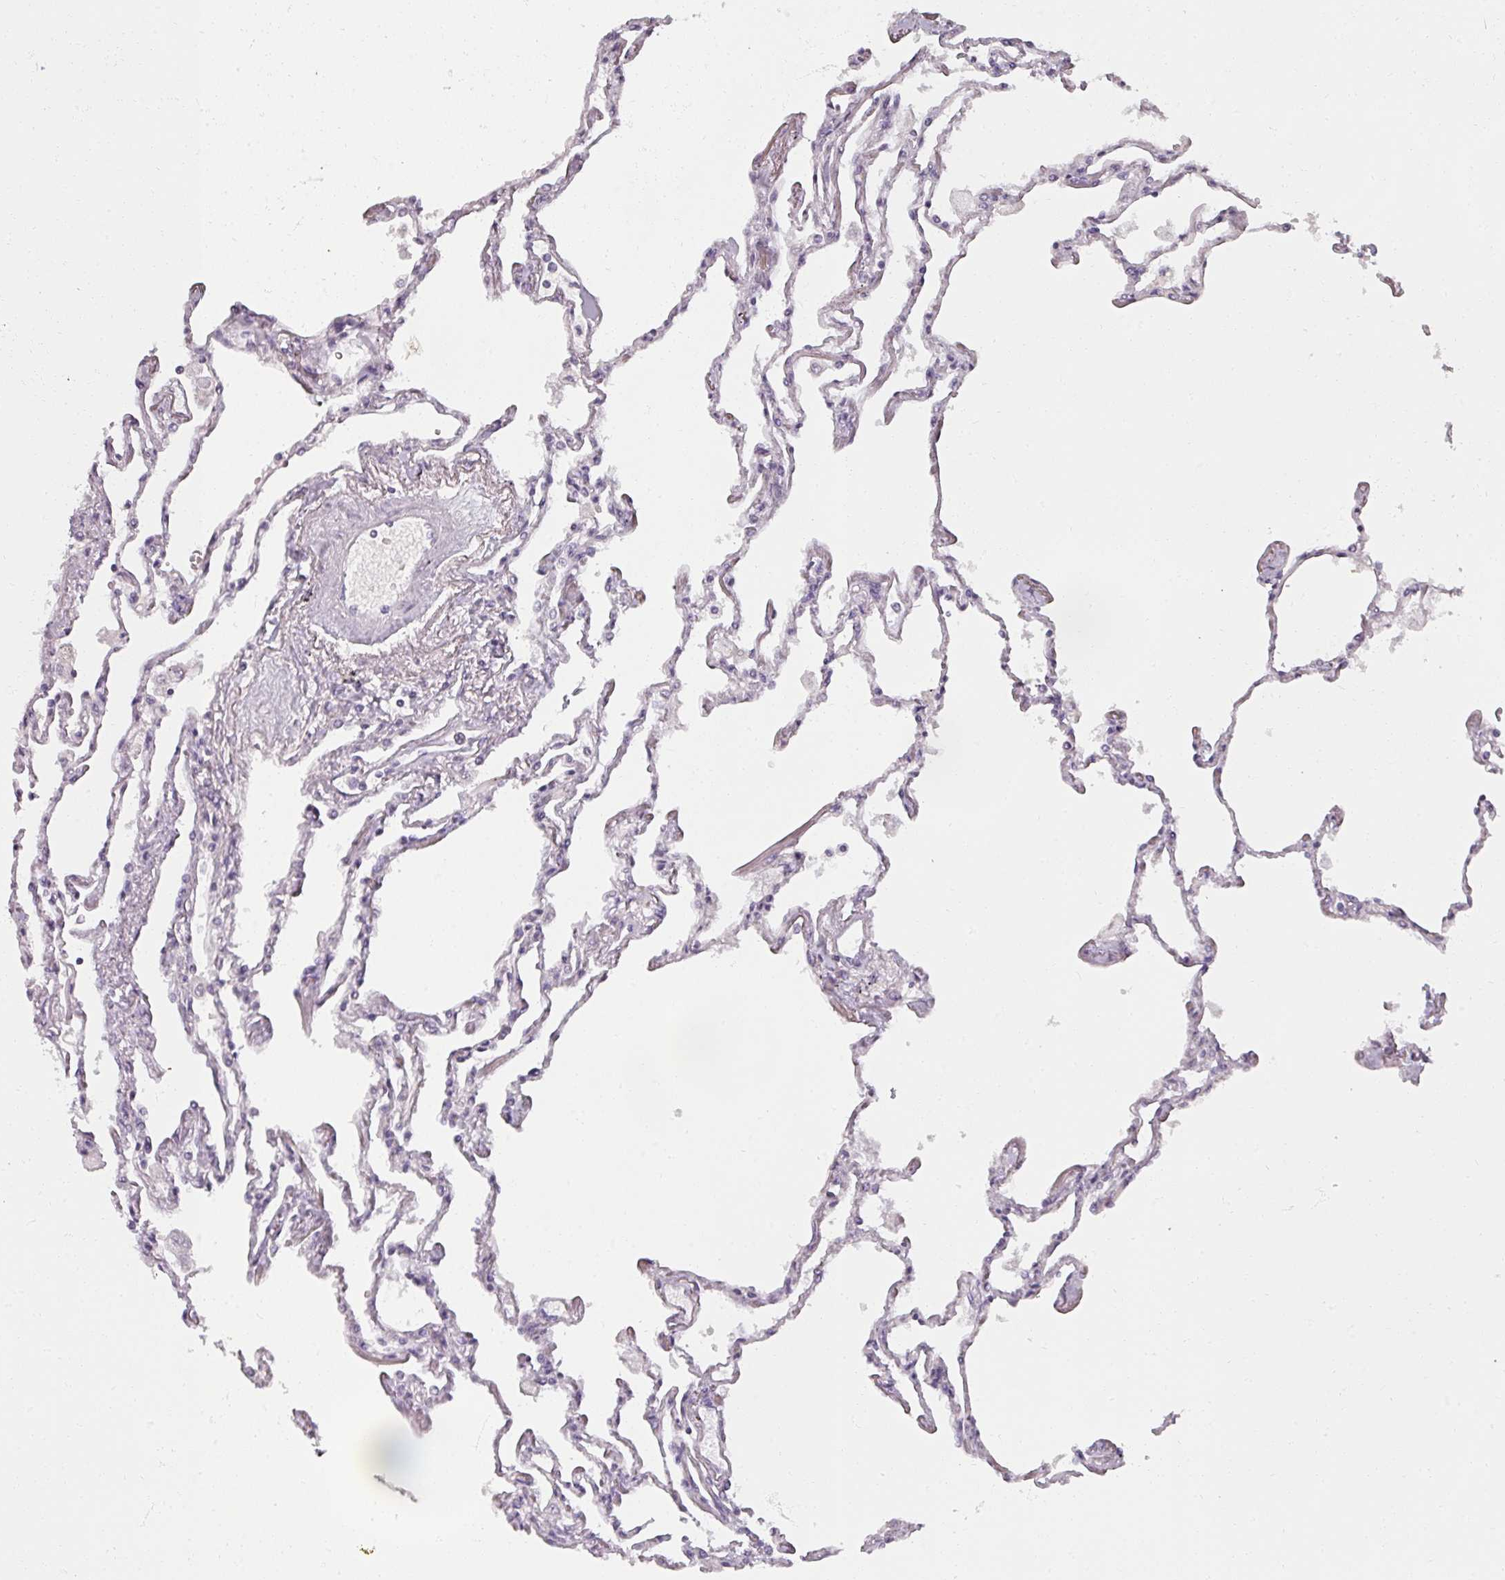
{"staining": {"intensity": "negative", "quantity": "none", "location": "none"}, "tissue": "lung", "cell_type": "Alveolar cells", "image_type": "normal", "snomed": [{"axis": "morphology", "description": "Normal tissue, NOS"}, {"axis": "topography", "description": "Lung"}], "caption": "Immunohistochemical staining of benign lung exhibits no significant expression in alveolar cells. (DAB IHC with hematoxylin counter stain).", "gene": "REG3A", "patient": {"sex": "female", "age": 67}}